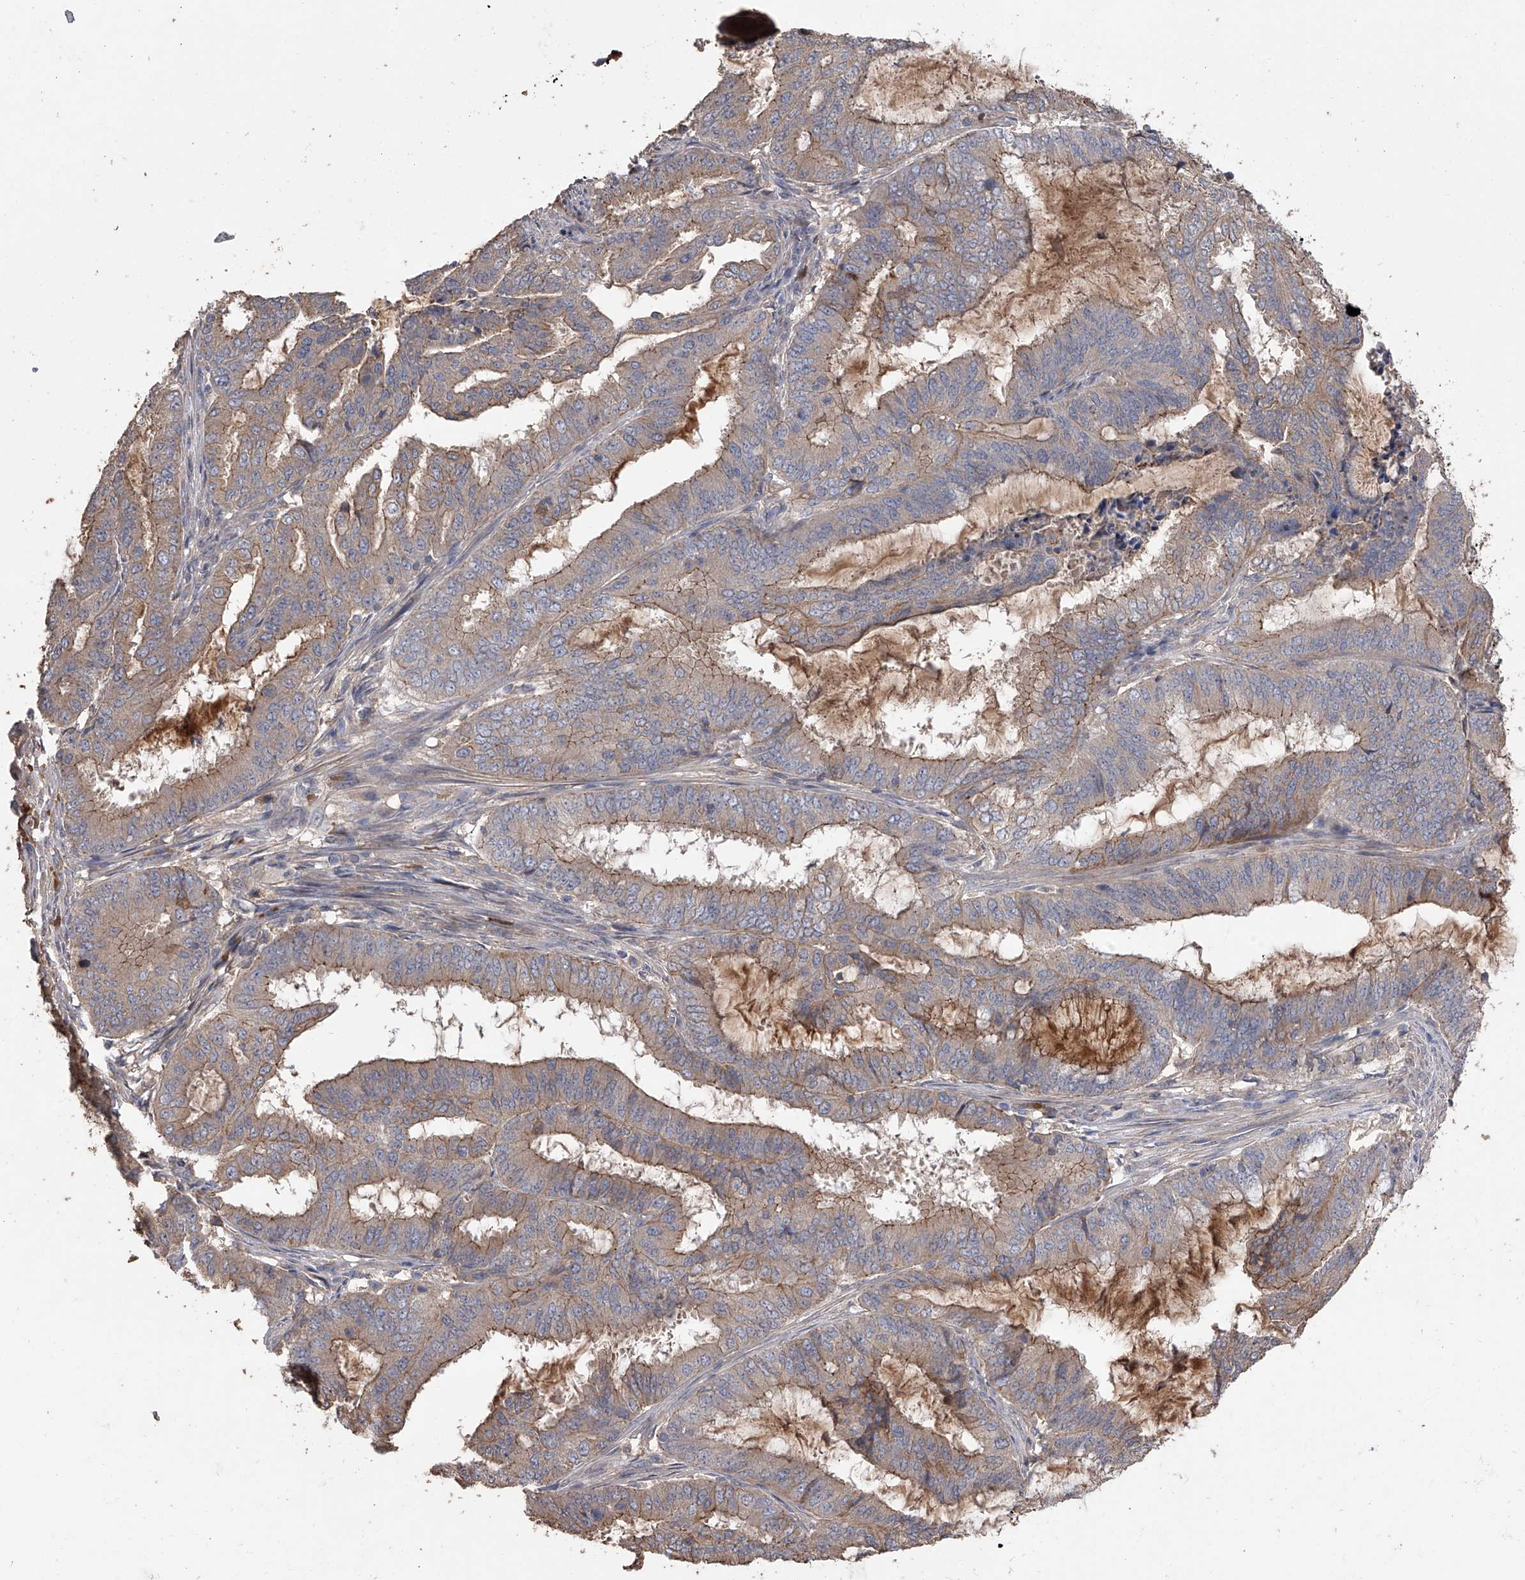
{"staining": {"intensity": "moderate", "quantity": "25%-75%", "location": "cytoplasmic/membranous"}, "tissue": "endometrial cancer", "cell_type": "Tumor cells", "image_type": "cancer", "snomed": [{"axis": "morphology", "description": "Adenocarcinoma, NOS"}, {"axis": "topography", "description": "Endometrium"}], "caption": "Endometrial adenocarcinoma was stained to show a protein in brown. There is medium levels of moderate cytoplasmic/membranous positivity in about 25%-75% of tumor cells.", "gene": "ZNF343", "patient": {"sex": "female", "age": 51}}